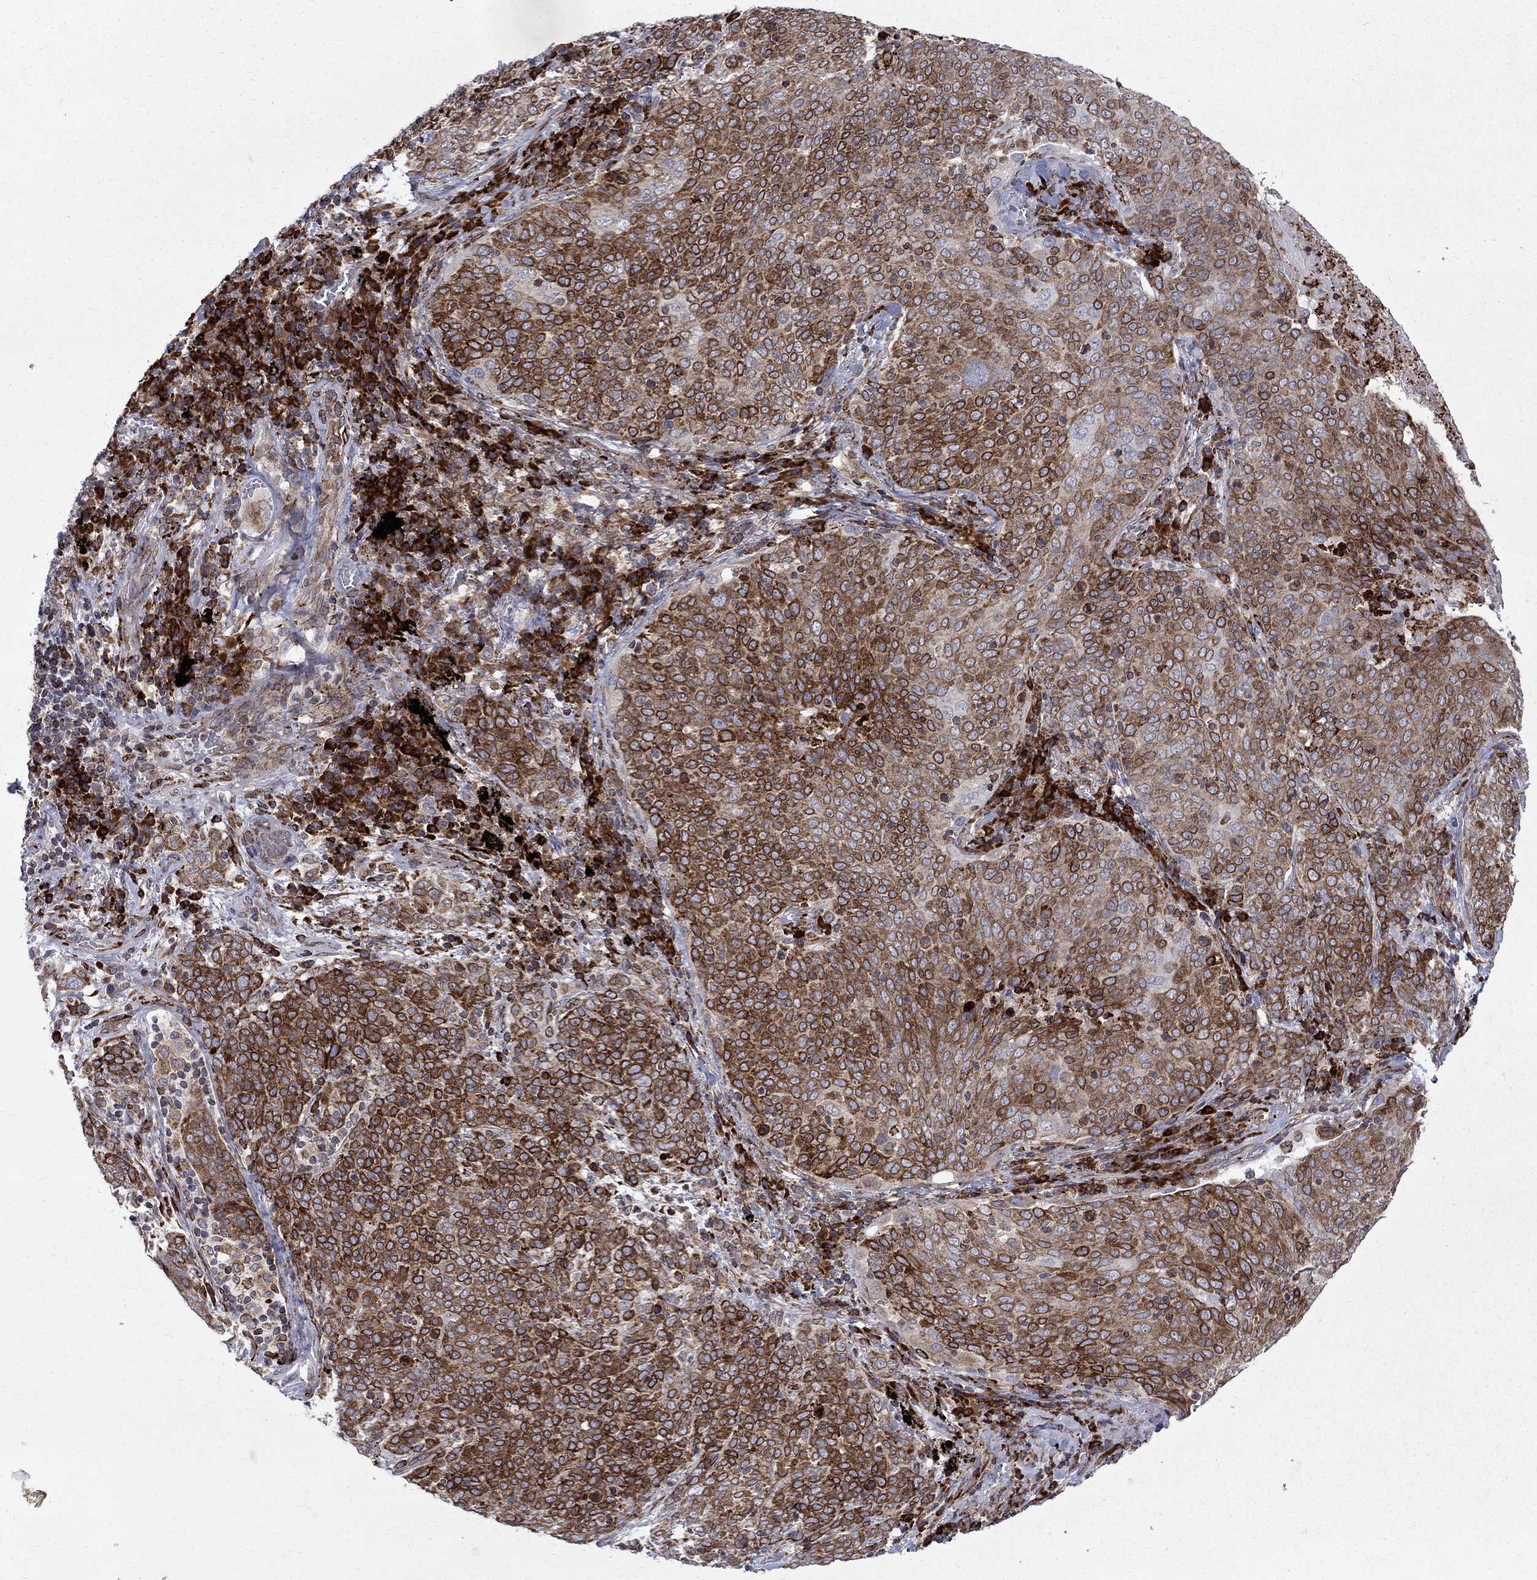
{"staining": {"intensity": "strong", "quantity": "25%-75%", "location": "cytoplasmic/membranous,nuclear"}, "tissue": "lung cancer", "cell_type": "Tumor cells", "image_type": "cancer", "snomed": [{"axis": "morphology", "description": "Squamous cell carcinoma, NOS"}, {"axis": "topography", "description": "Lung"}], "caption": "Squamous cell carcinoma (lung) tissue displays strong cytoplasmic/membranous and nuclear staining in about 25%-75% of tumor cells, visualized by immunohistochemistry. The staining was performed using DAB to visualize the protein expression in brown, while the nuclei were stained in blue with hematoxylin (Magnification: 20x).", "gene": "CAB39L", "patient": {"sex": "male", "age": 82}}